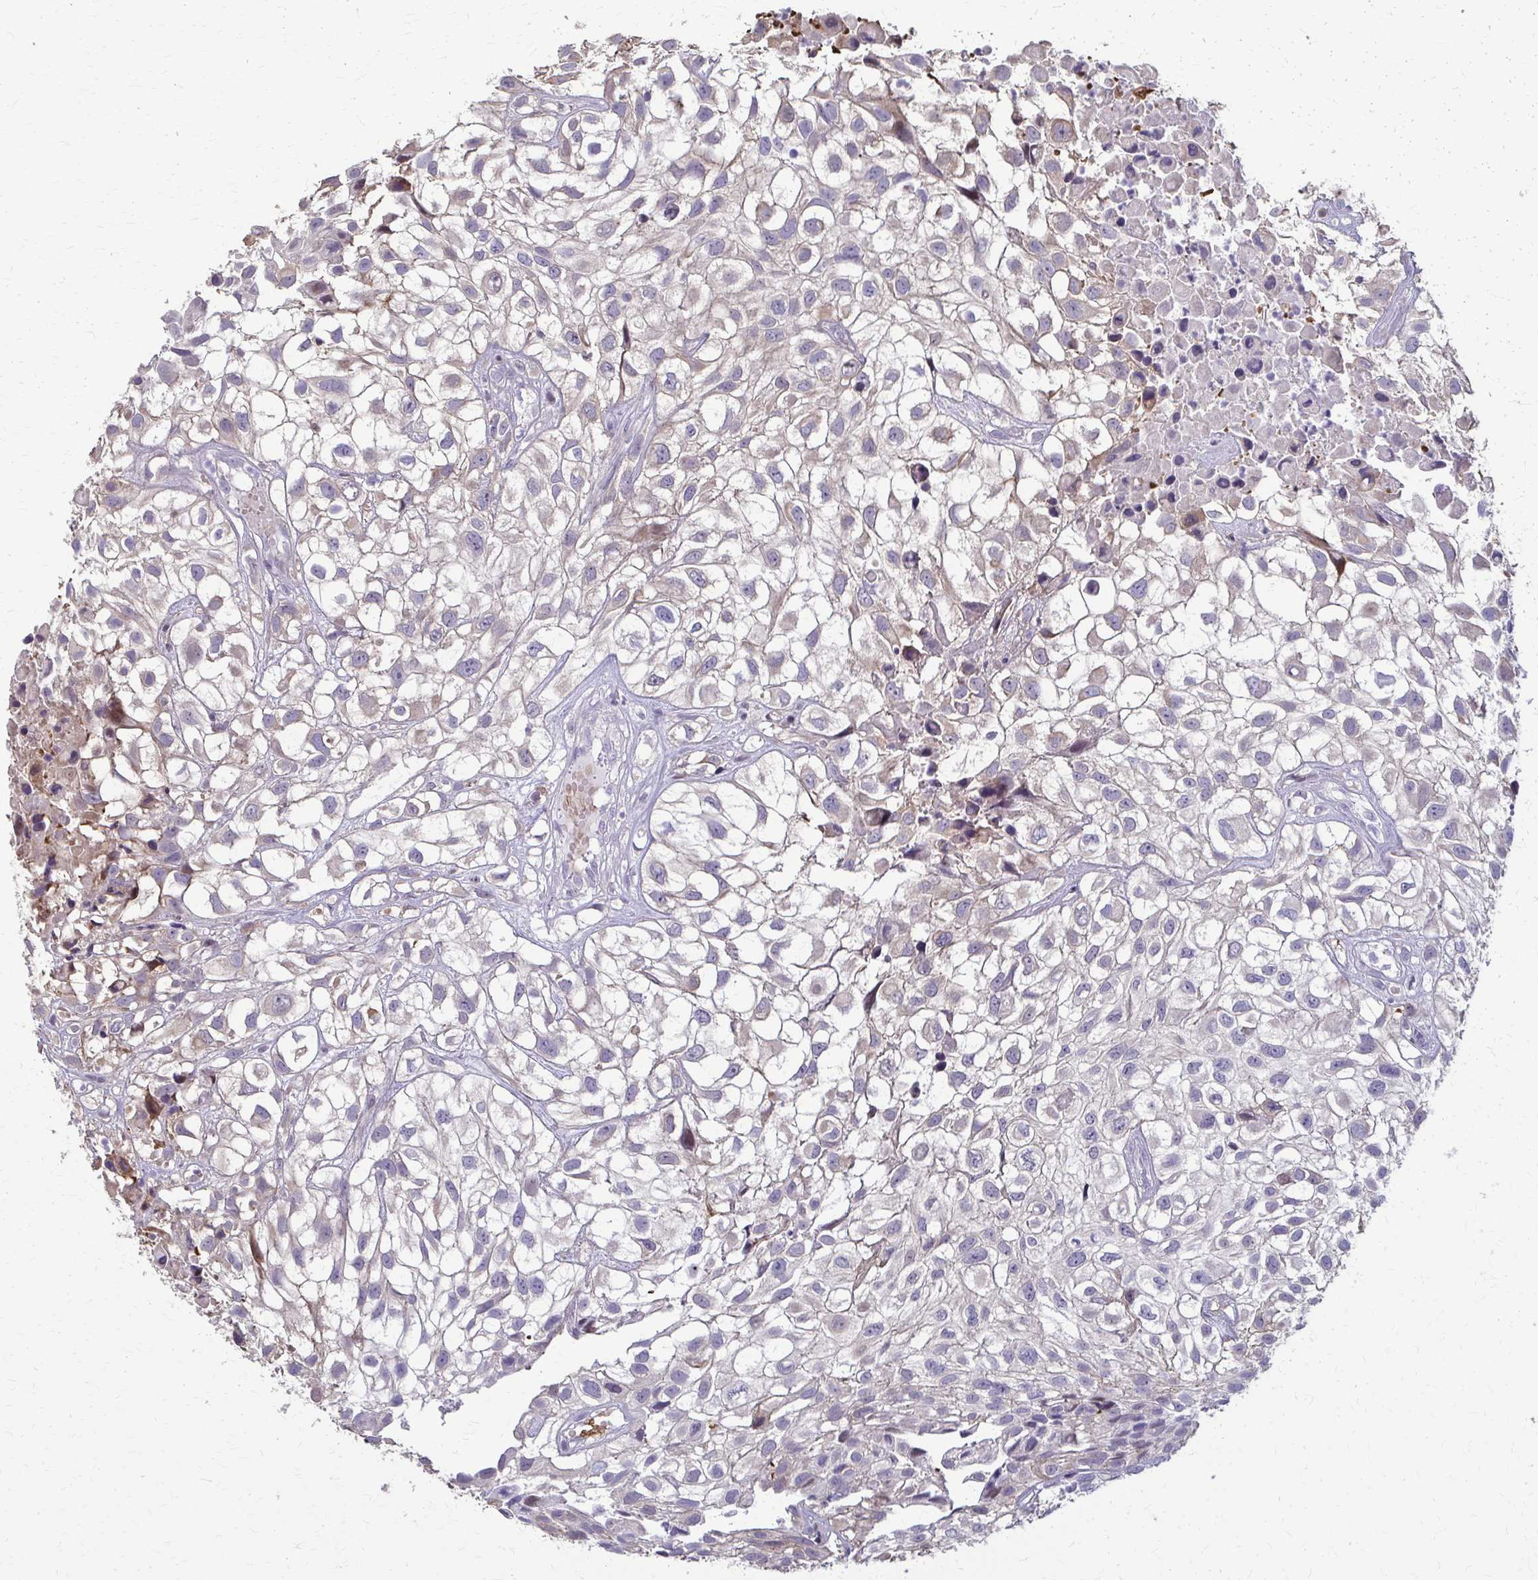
{"staining": {"intensity": "negative", "quantity": "none", "location": "none"}, "tissue": "urothelial cancer", "cell_type": "Tumor cells", "image_type": "cancer", "snomed": [{"axis": "morphology", "description": "Urothelial carcinoma, High grade"}, {"axis": "topography", "description": "Urinary bladder"}], "caption": "IHC histopathology image of high-grade urothelial carcinoma stained for a protein (brown), which demonstrates no staining in tumor cells. The staining was performed using DAB to visualize the protein expression in brown, while the nuclei were stained in blue with hematoxylin (Magnification: 20x).", "gene": "ZNF34", "patient": {"sex": "male", "age": 56}}